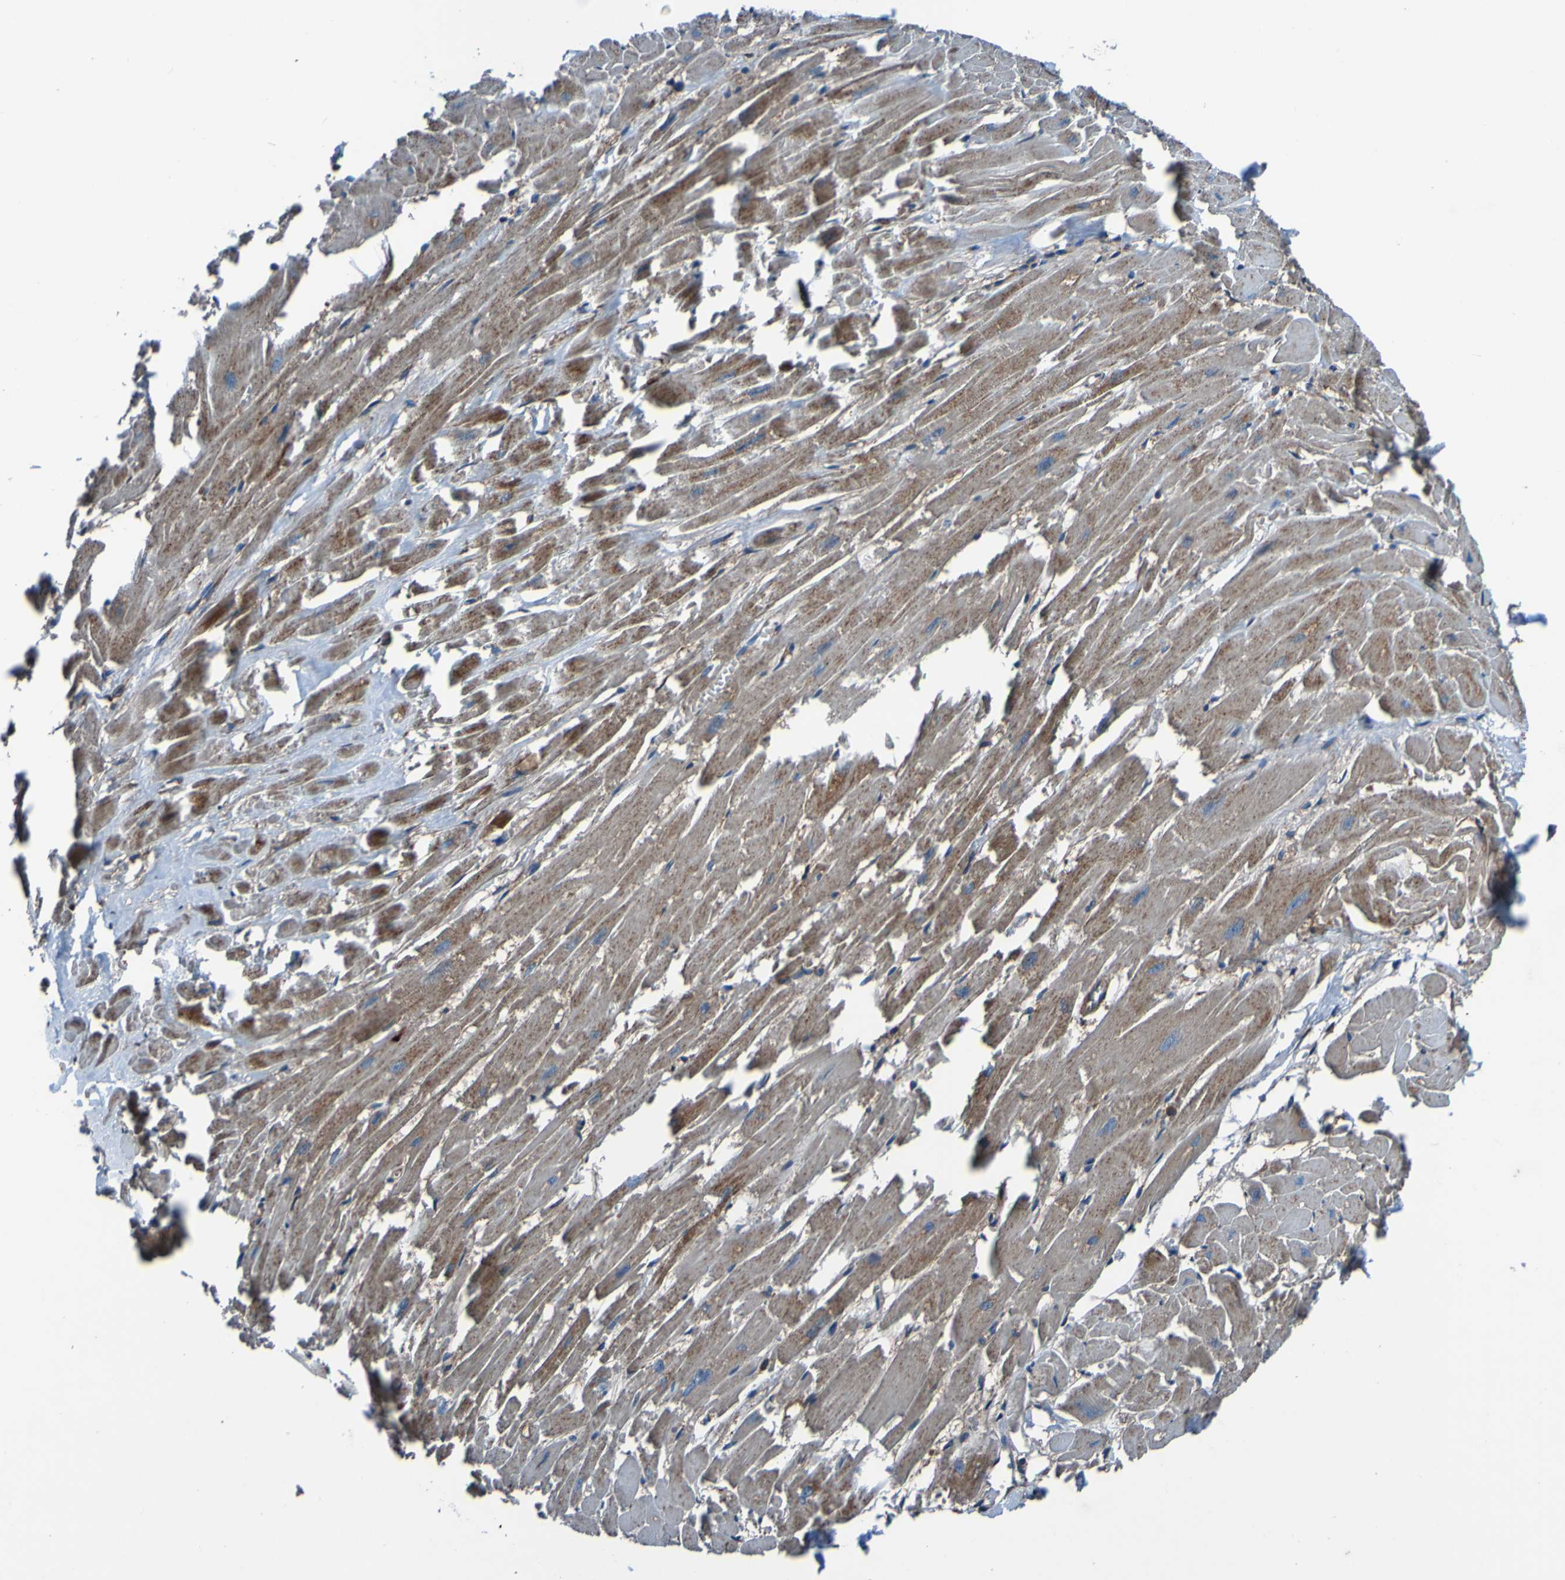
{"staining": {"intensity": "moderate", "quantity": ">75%", "location": "cytoplasmic/membranous"}, "tissue": "heart muscle", "cell_type": "Cardiomyocytes", "image_type": "normal", "snomed": [{"axis": "morphology", "description": "Normal tissue, NOS"}, {"axis": "topography", "description": "Heart"}], "caption": "Immunohistochemical staining of benign human heart muscle demonstrates moderate cytoplasmic/membranous protein positivity in about >75% of cardiomyocytes.", "gene": "RAB5B", "patient": {"sex": "female", "age": 19}}